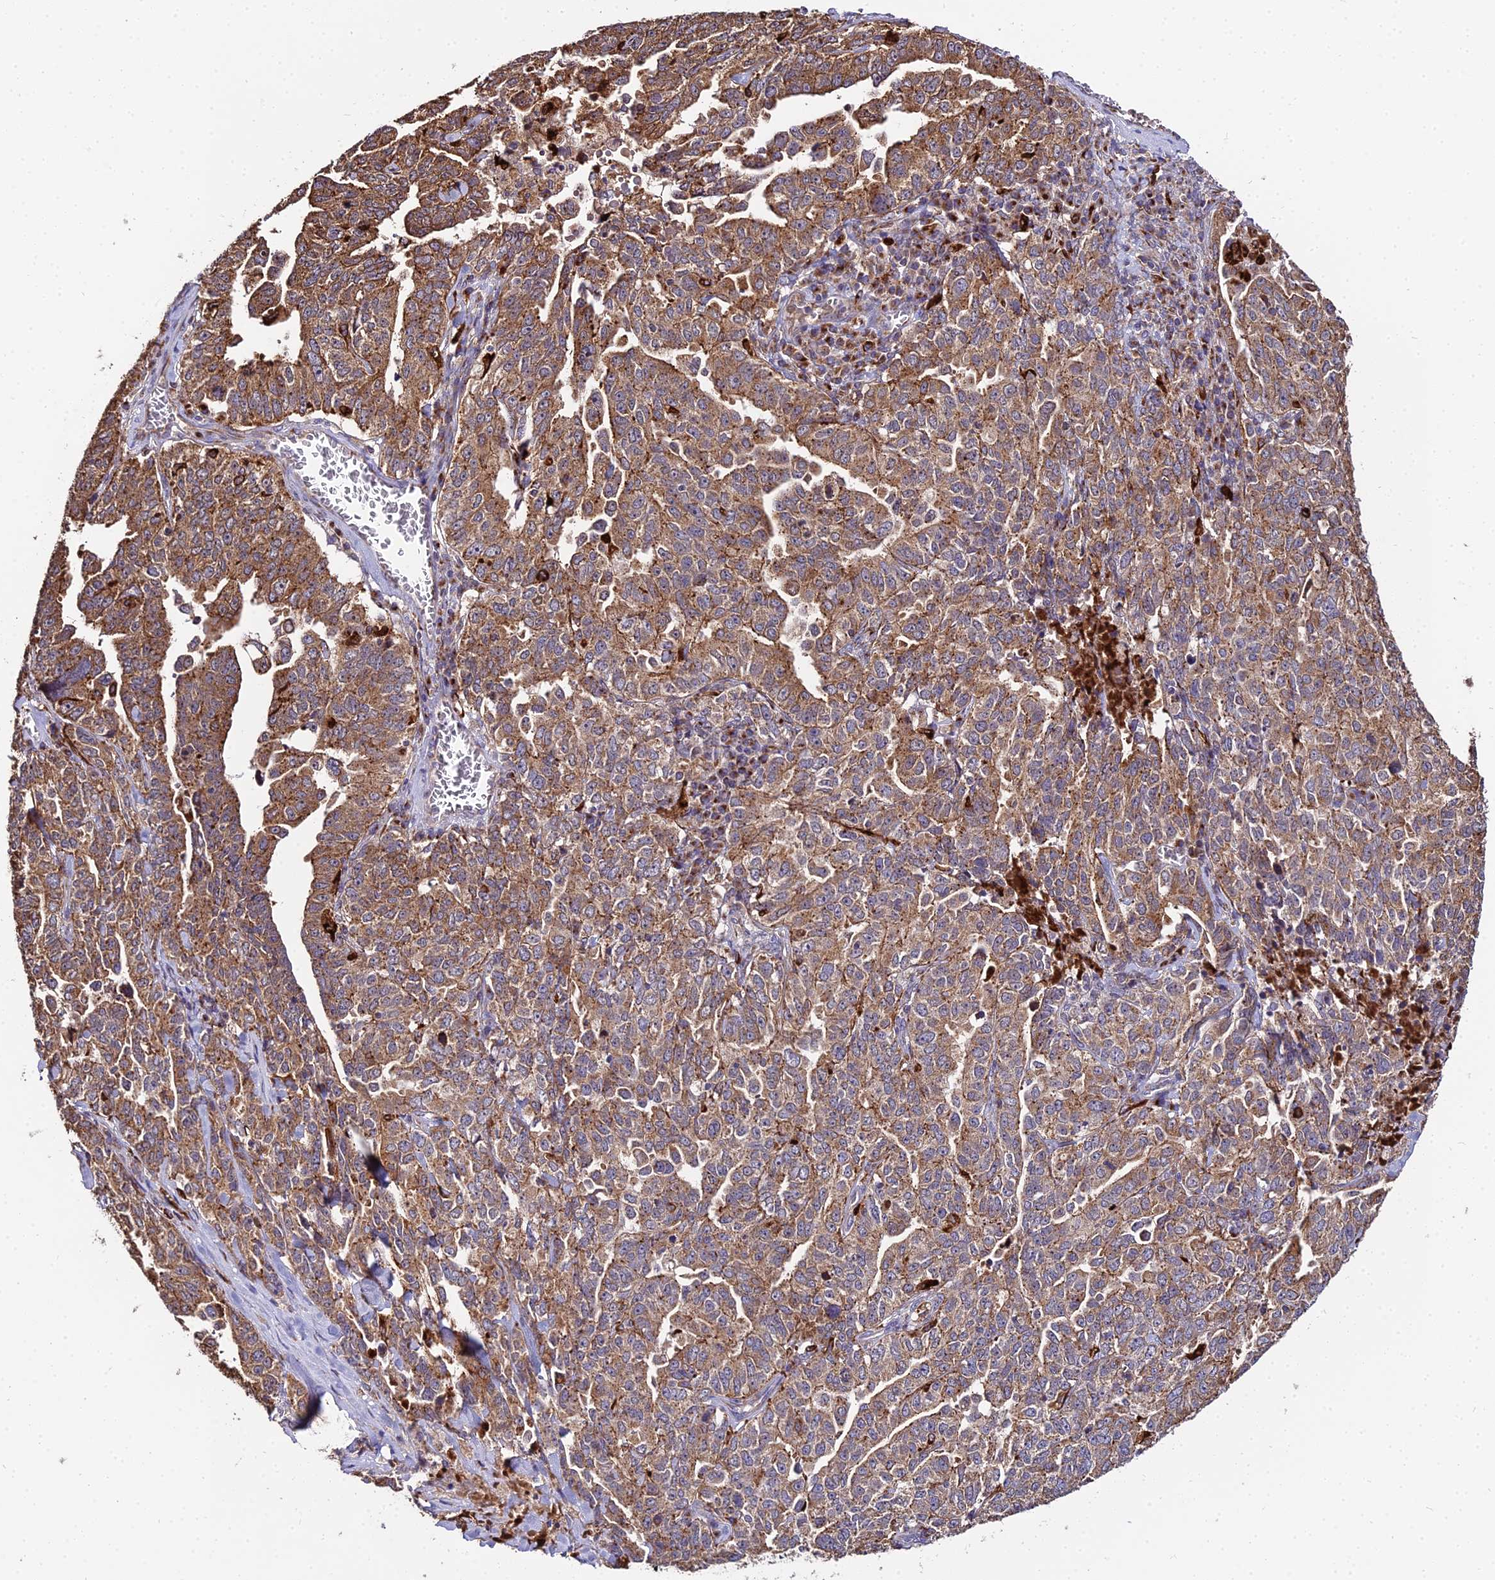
{"staining": {"intensity": "moderate", "quantity": ">75%", "location": "cytoplasmic/membranous"}, "tissue": "ovarian cancer", "cell_type": "Tumor cells", "image_type": "cancer", "snomed": [{"axis": "morphology", "description": "Carcinoma, endometroid"}, {"axis": "topography", "description": "Ovary"}], "caption": "Moderate cytoplasmic/membranous protein positivity is seen in approximately >75% of tumor cells in ovarian endometroid carcinoma. (brown staining indicates protein expression, while blue staining denotes nuclei).", "gene": "PEX19", "patient": {"sex": "female", "age": 62}}